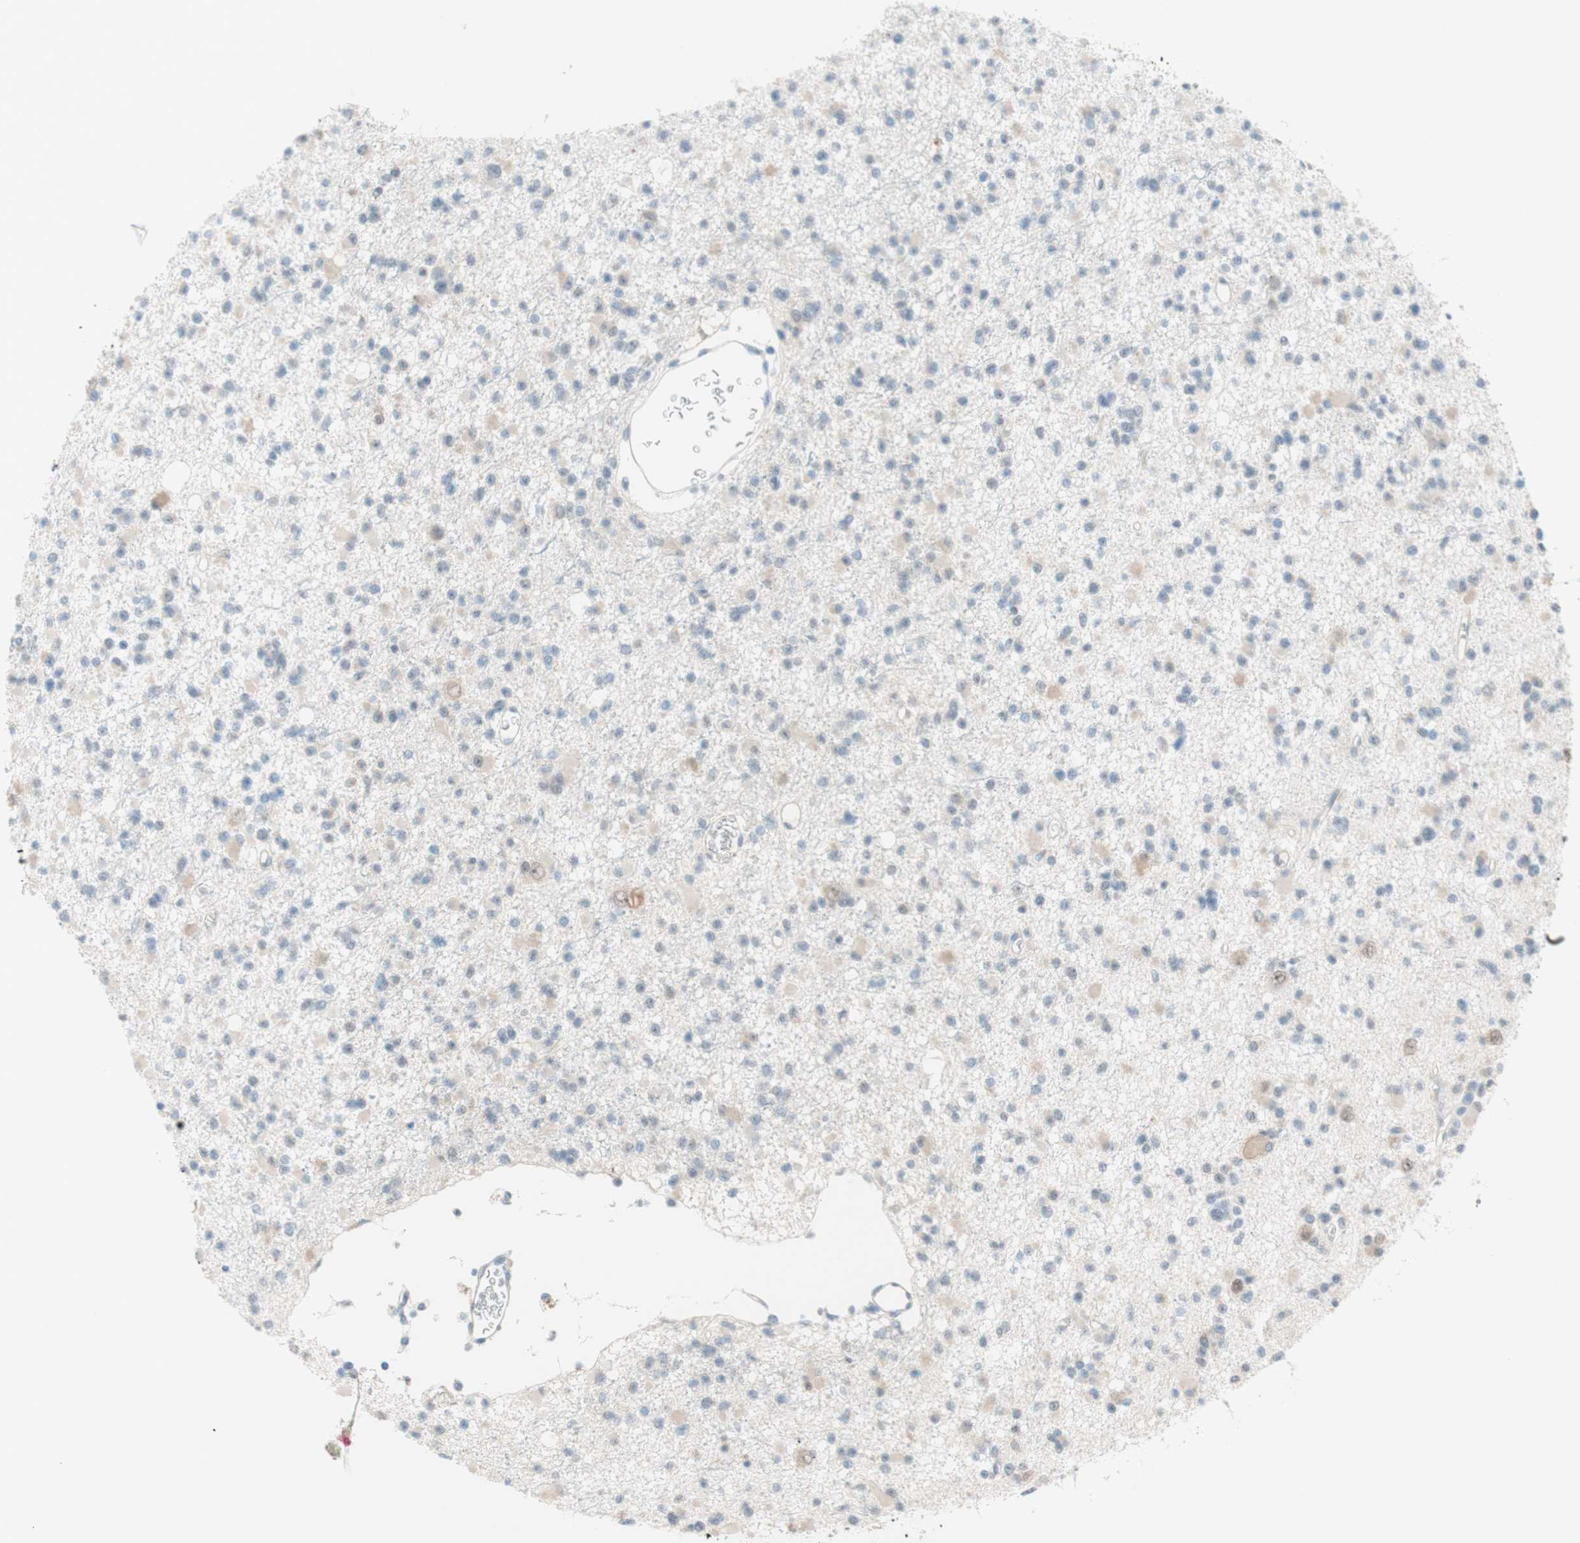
{"staining": {"intensity": "weak", "quantity": "<25%", "location": "cytoplasmic/membranous"}, "tissue": "glioma", "cell_type": "Tumor cells", "image_type": "cancer", "snomed": [{"axis": "morphology", "description": "Glioma, malignant, Low grade"}, {"axis": "topography", "description": "Brain"}], "caption": "Malignant low-grade glioma was stained to show a protein in brown. There is no significant positivity in tumor cells.", "gene": "JPH1", "patient": {"sex": "female", "age": 22}}